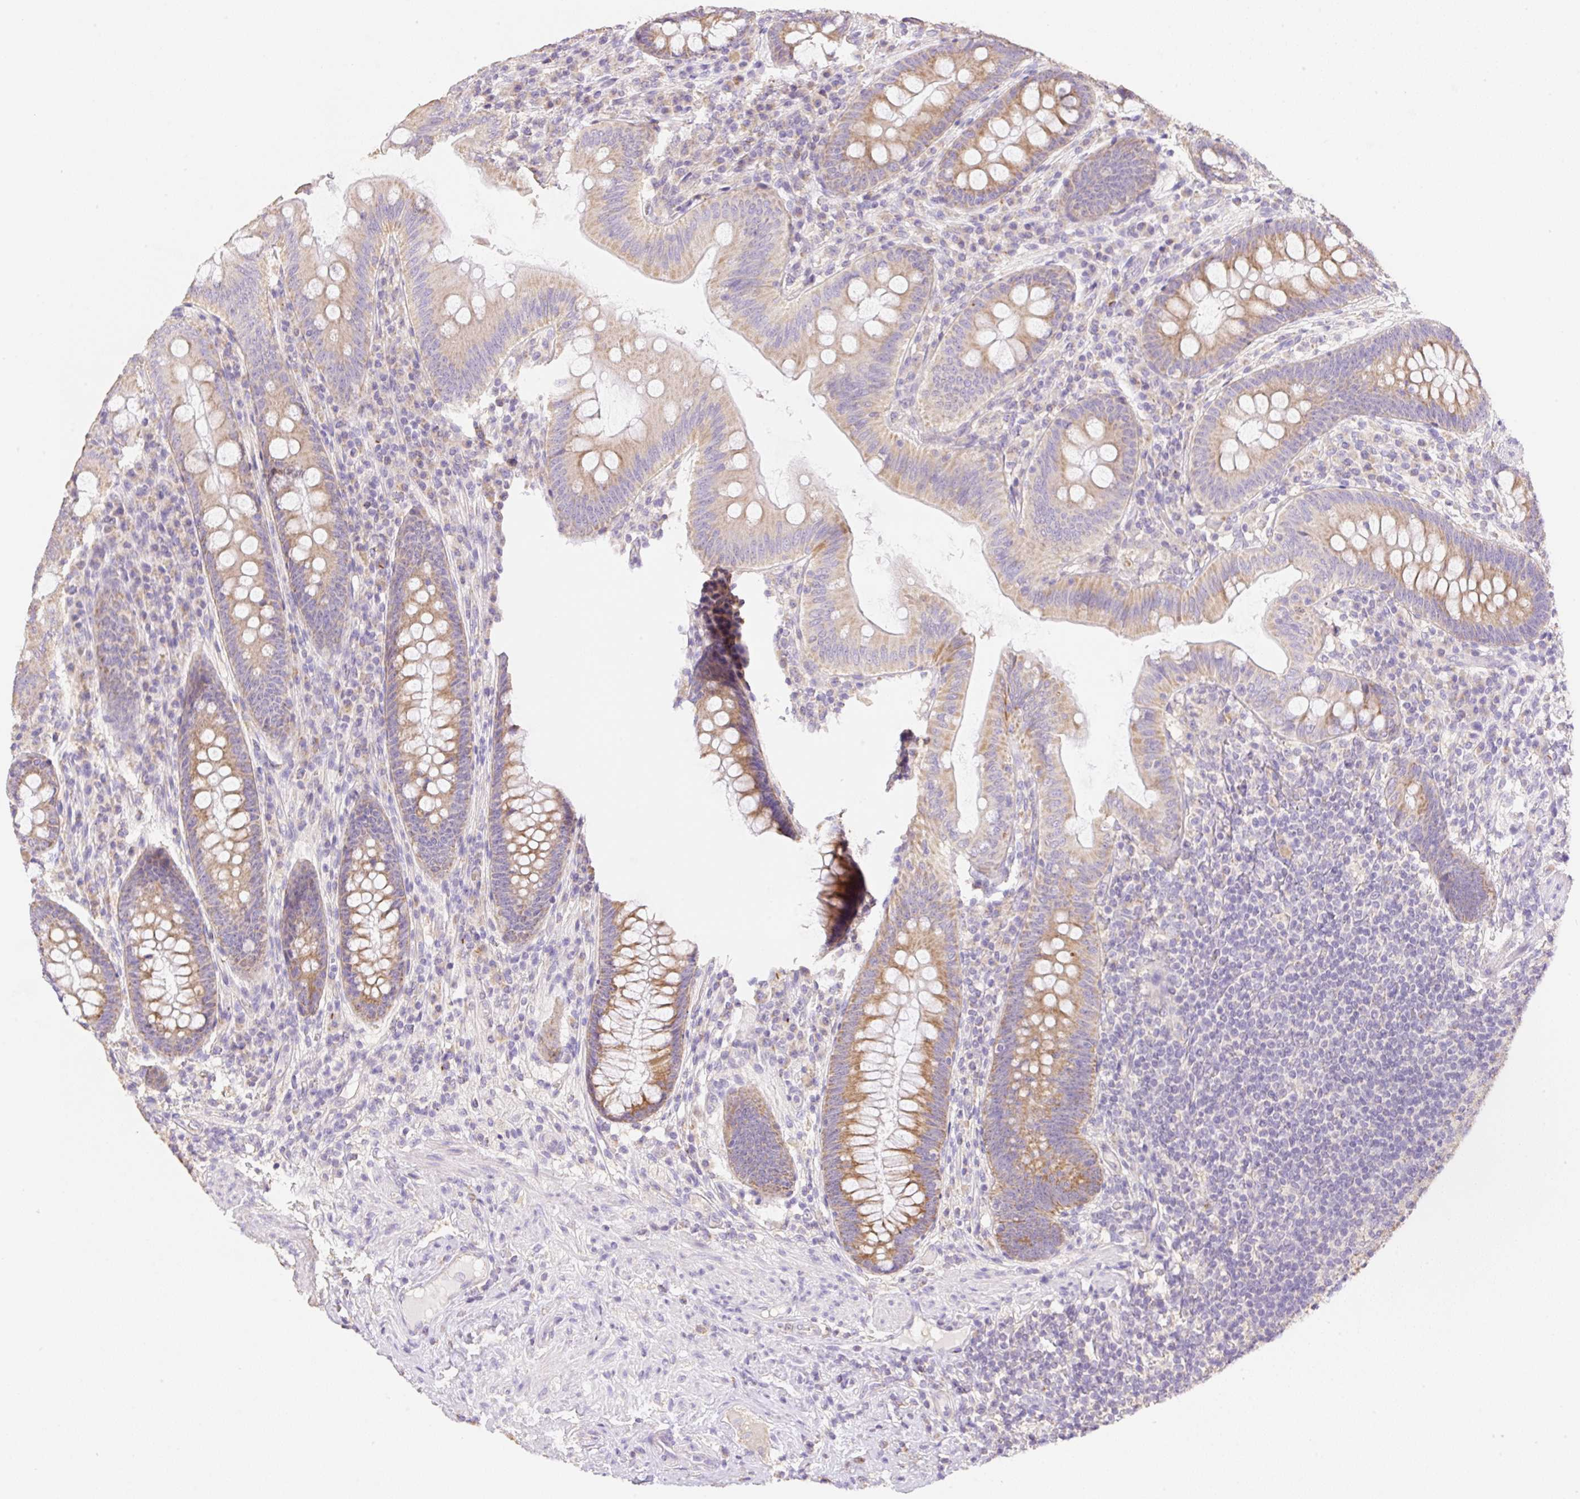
{"staining": {"intensity": "moderate", "quantity": "25%-75%", "location": "cytoplasmic/membranous"}, "tissue": "appendix", "cell_type": "Glandular cells", "image_type": "normal", "snomed": [{"axis": "morphology", "description": "Normal tissue, NOS"}, {"axis": "topography", "description": "Appendix"}], "caption": "The histopathology image reveals a brown stain indicating the presence of a protein in the cytoplasmic/membranous of glandular cells in appendix.", "gene": "COPZ2", "patient": {"sex": "male", "age": 71}}